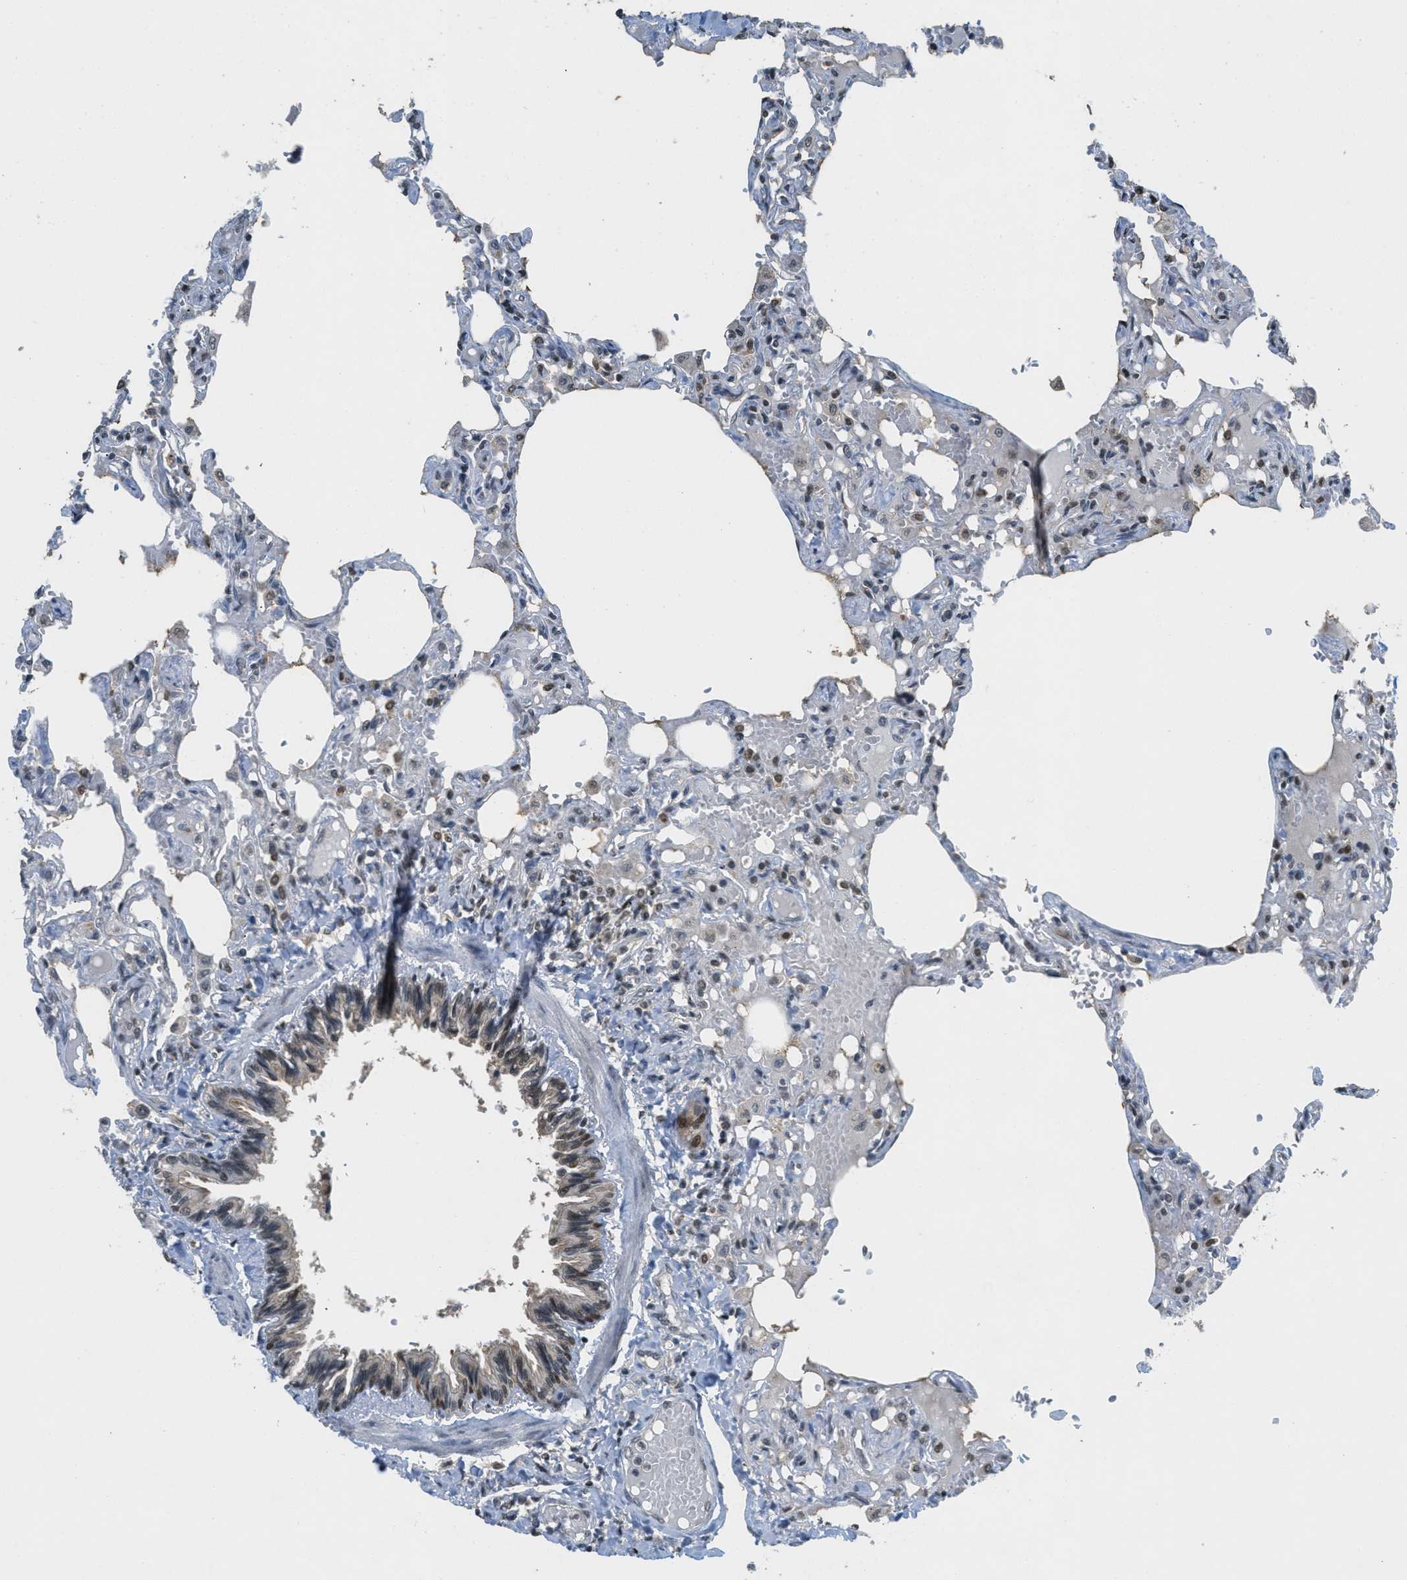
{"staining": {"intensity": "strong", "quantity": "25%-75%", "location": "nuclear"}, "tissue": "lung", "cell_type": "Alveolar cells", "image_type": "normal", "snomed": [{"axis": "morphology", "description": "Normal tissue, NOS"}, {"axis": "topography", "description": "Lung"}], "caption": "Immunohistochemistry (IHC) micrograph of normal lung: lung stained using immunohistochemistry exhibits high levels of strong protein expression localized specifically in the nuclear of alveolar cells, appearing as a nuclear brown color.", "gene": "DNAJB1", "patient": {"sex": "male", "age": 21}}